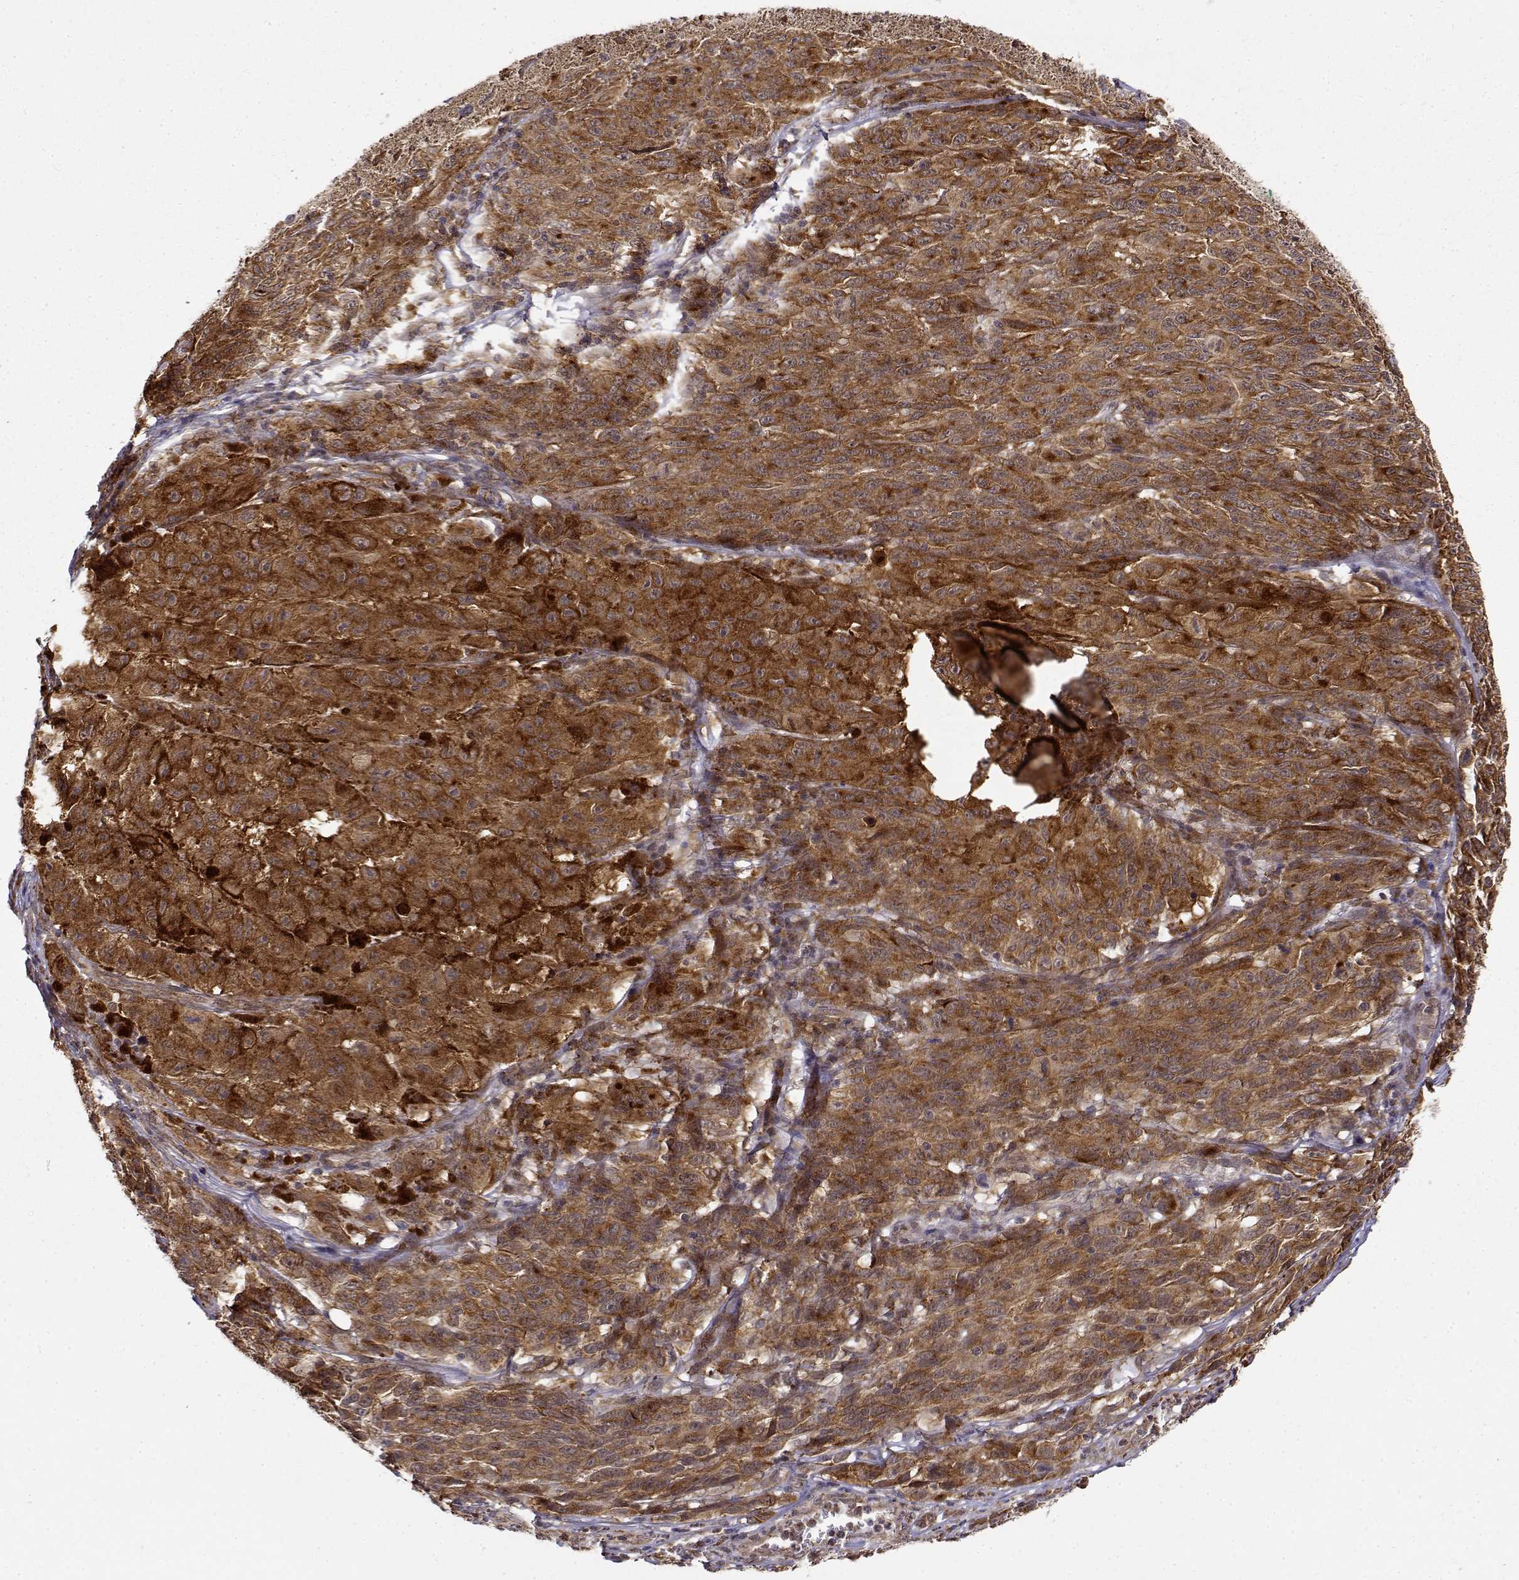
{"staining": {"intensity": "strong", "quantity": ">75%", "location": "cytoplasmic/membranous"}, "tissue": "melanoma", "cell_type": "Tumor cells", "image_type": "cancer", "snomed": [{"axis": "morphology", "description": "Malignant melanoma, NOS"}, {"axis": "topography", "description": "Vulva, labia, clitoris and Bartholin´s gland, NO"}], "caption": "High-power microscopy captured an IHC image of malignant melanoma, revealing strong cytoplasmic/membranous positivity in about >75% of tumor cells. The staining is performed using DAB brown chromogen to label protein expression. The nuclei are counter-stained blue using hematoxylin.", "gene": "RNF13", "patient": {"sex": "female", "age": 75}}